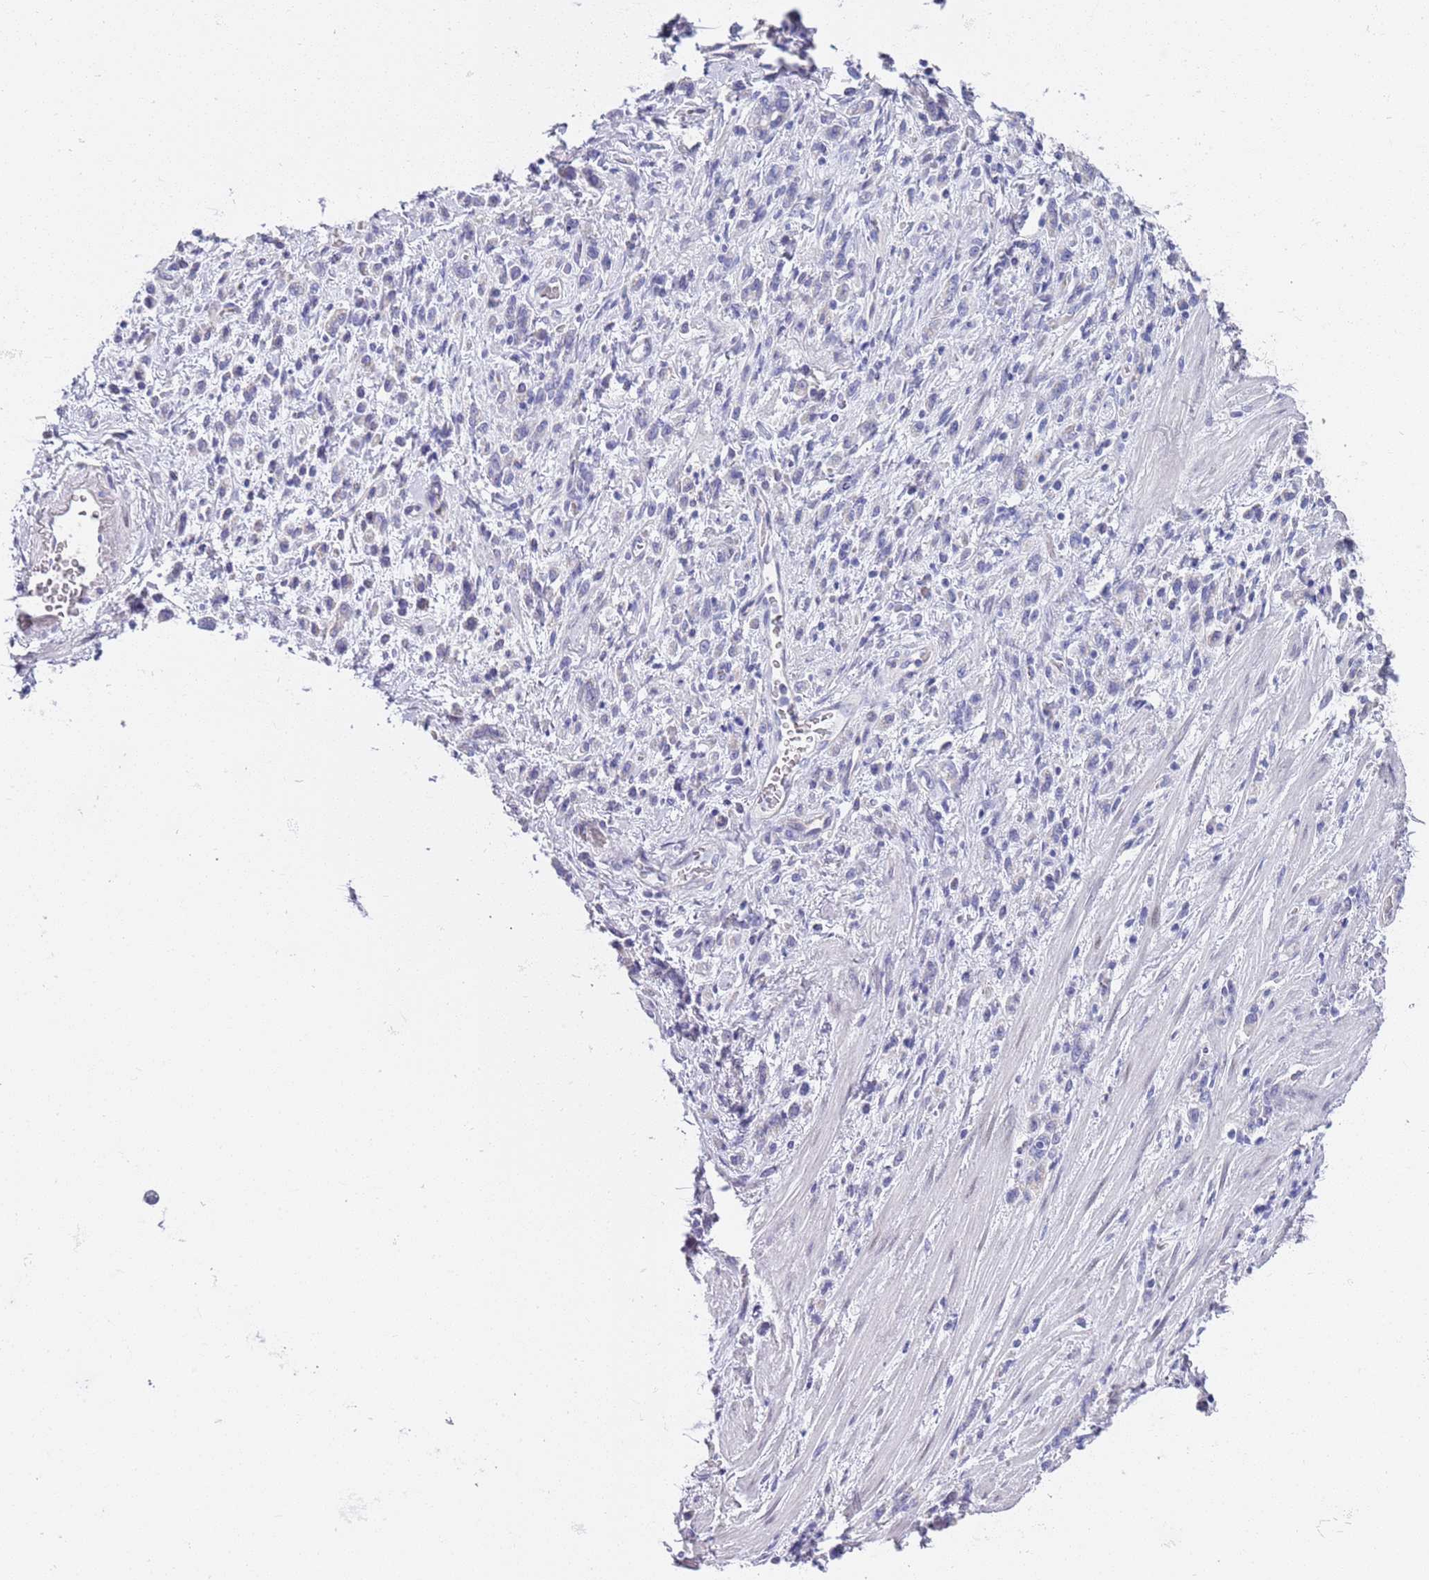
{"staining": {"intensity": "negative", "quantity": "none", "location": "none"}, "tissue": "stomach cancer", "cell_type": "Tumor cells", "image_type": "cancer", "snomed": [{"axis": "morphology", "description": "Adenocarcinoma, NOS"}, {"axis": "topography", "description": "Stomach"}], "caption": "Stomach cancer (adenocarcinoma) stained for a protein using immunohistochemistry (IHC) exhibits no positivity tumor cells.", "gene": "BRMS1L", "patient": {"sex": "male", "age": 77}}